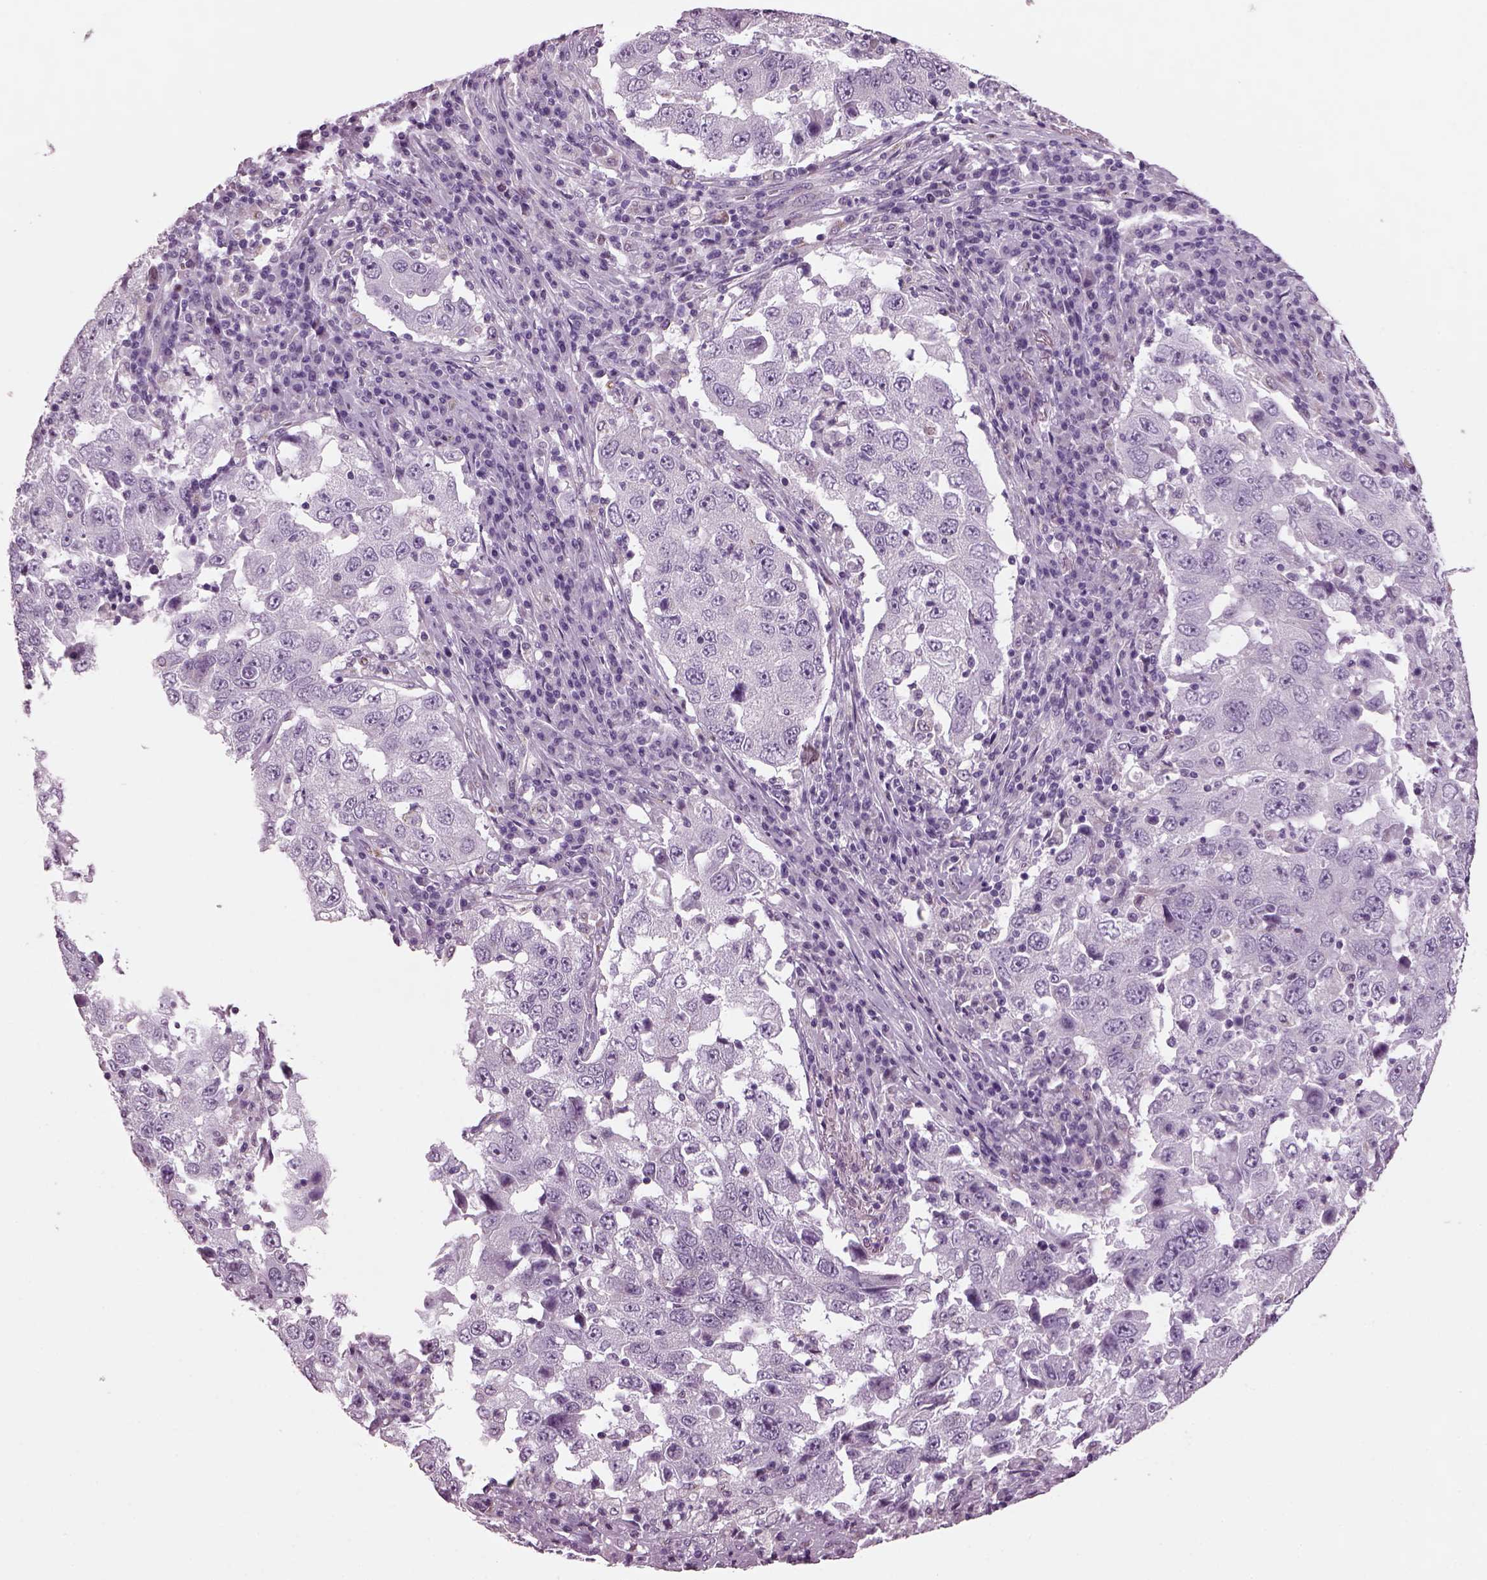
{"staining": {"intensity": "negative", "quantity": "none", "location": "none"}, "tissue": "lung cancer", "cell_type": "Tumor cells", "image_type": "cancer", "snomed": [{"axis": "morphology", "description": "Adenocarcinoma, NOS"}, {"axis": "topography", "description": "Lung"}], "caption": "Immunohistochemistry histopathology image of human lung cancer (adenocarcinoma) stained for a protein (brown), which displays no positivity in tumor cells.", "gene": "PRR9", "patient": {"sex": "male", "age": 73}}